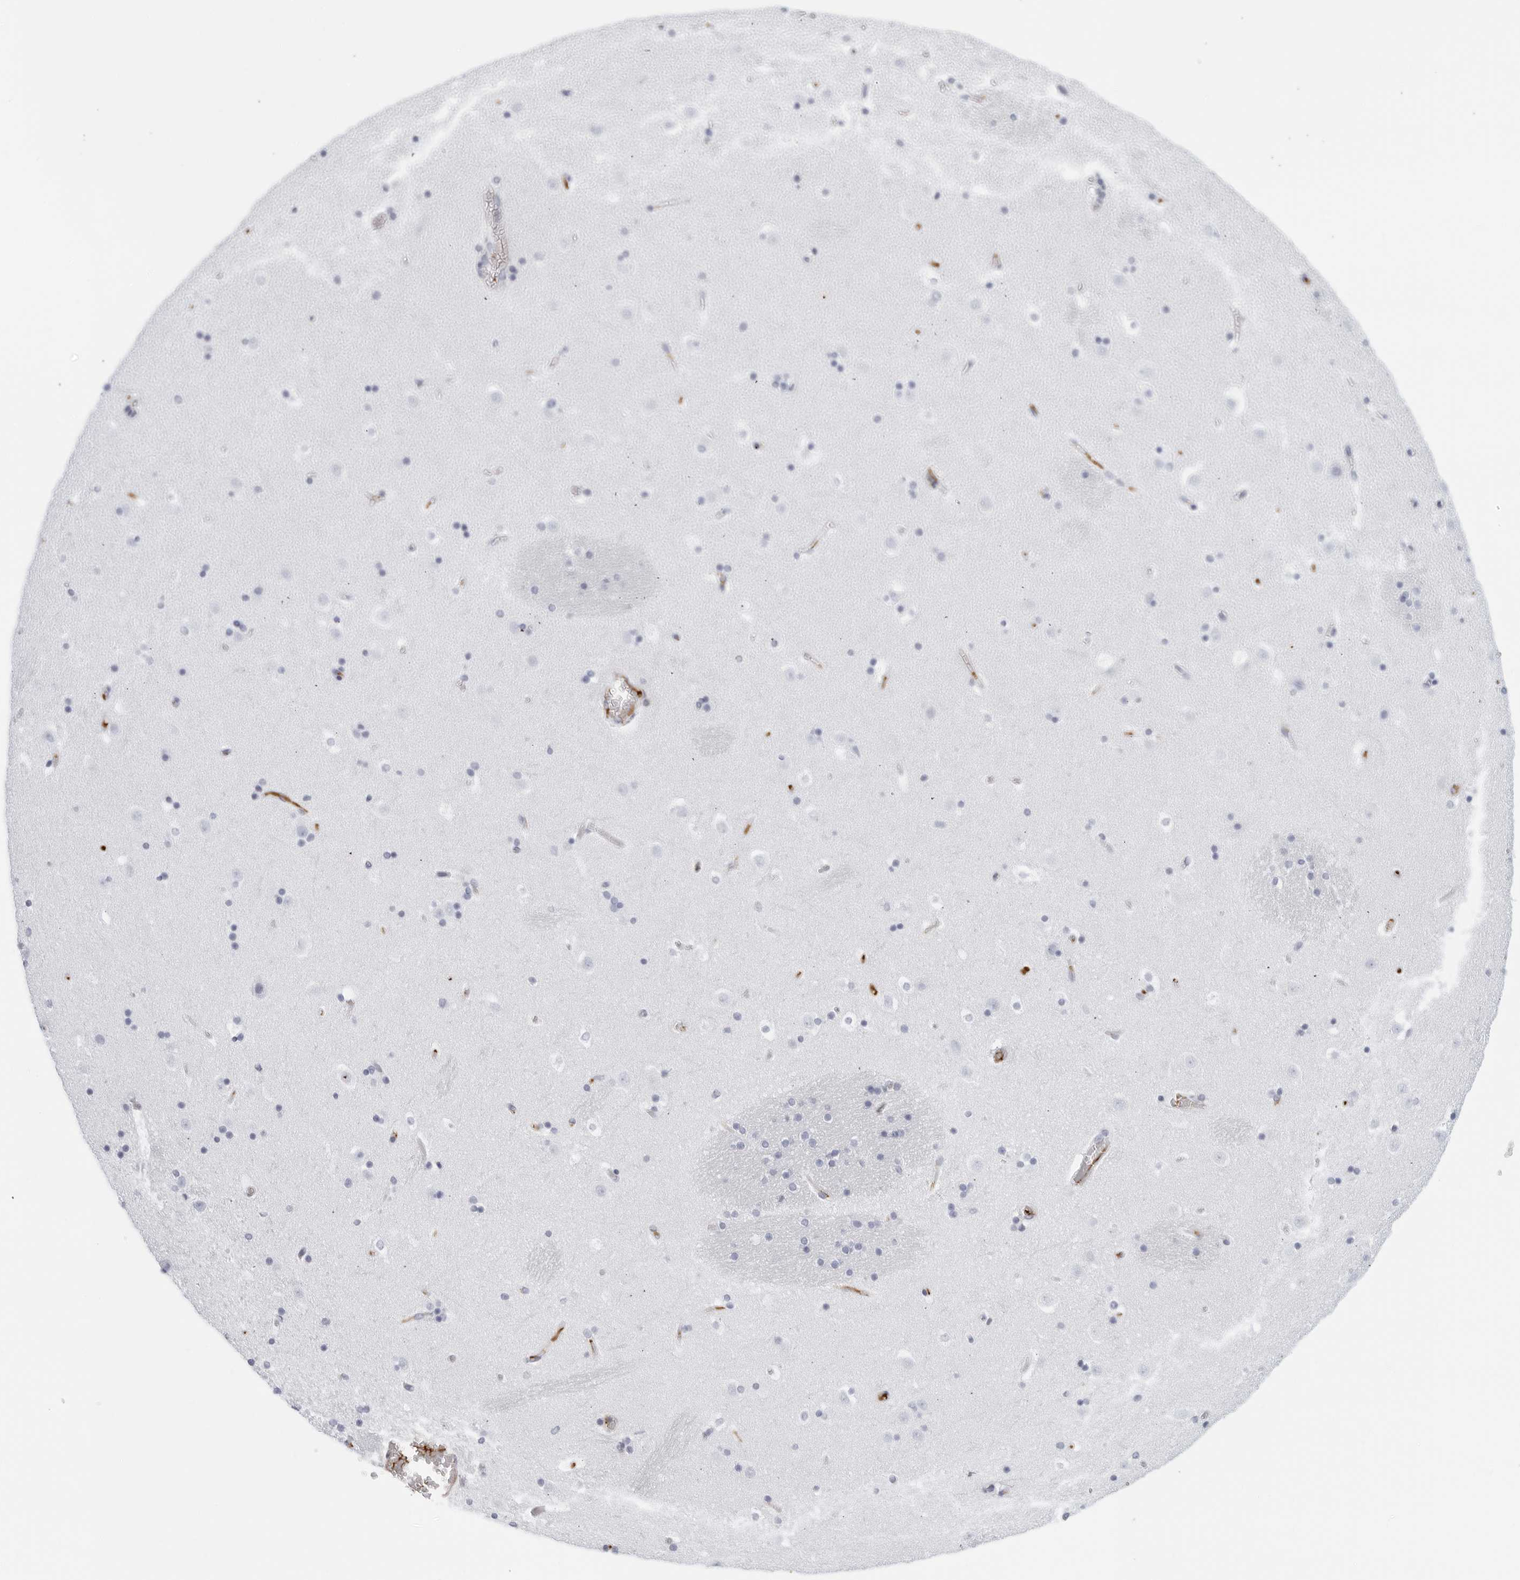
{"staining": {"intensity": "negative", "quantity": "none", "location": "none"}, "tissue": "caudate", "cell_type": "Glial cells", "image_type": "normal", "snomed": [{"axis": "morphology", "description": "Normal tissue, NOS"}, {"axis": "topography", "description": "Lateral ventricle wall"}], "caption": "A high-resolution image shows IHC staining of benign caudate, which demonstrates no significant expression in glial cells.", "gene": "FGG", "patient": {"sex": "male", "age": 45}}